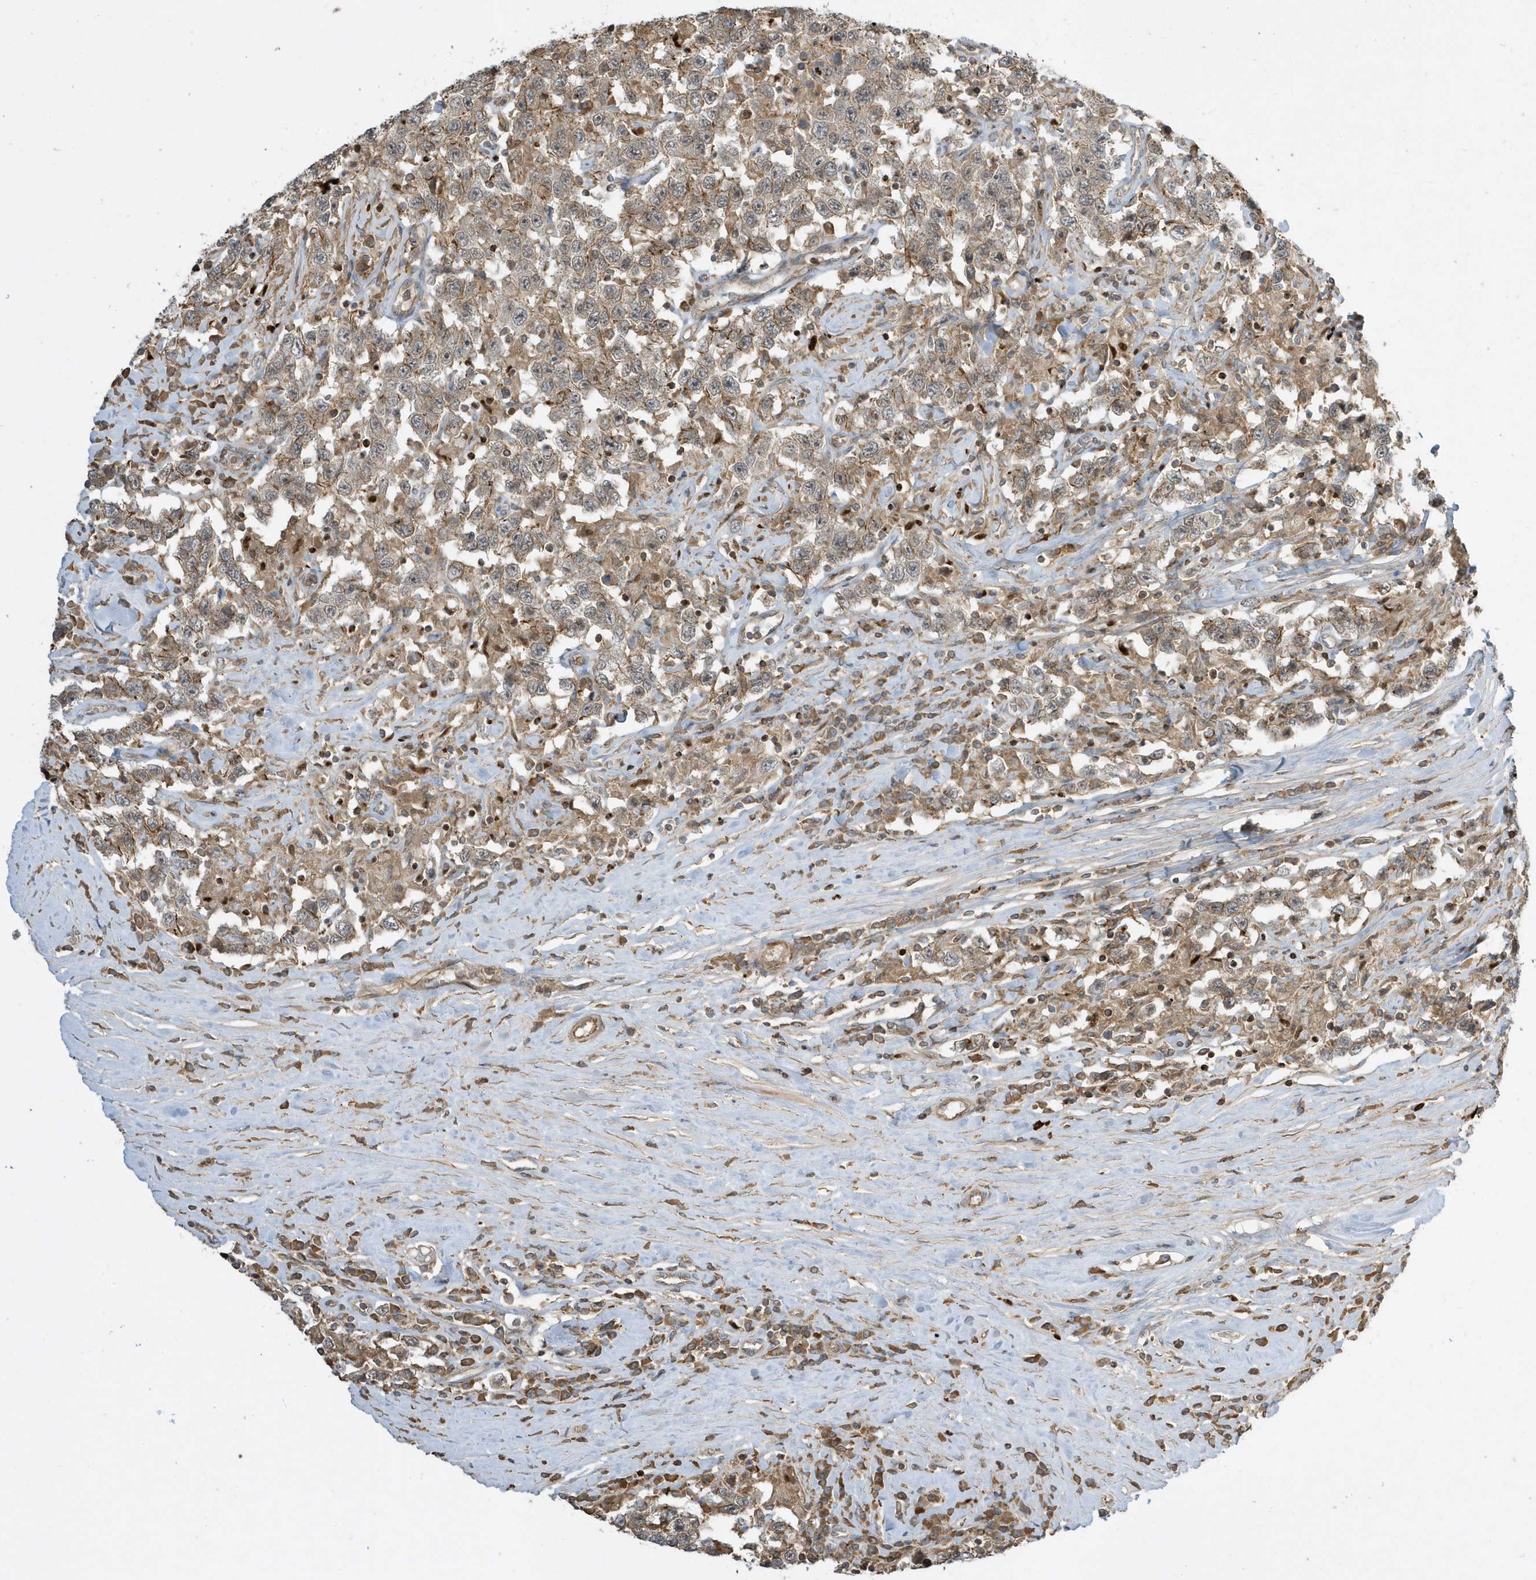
{"staining": {"intensity": "moderate", "quantity": ">75%", "location": "cytoplasmic/membranous"}, "tissue": "testis cancer", "cell_type": "Tumor cells", "image_type": "cancer", "snomed": [{"axis": "morphology", "description": "Seminoma, NOS"}, {"axis": "topography", "description": "Testis"}], "caption": "Protein expression analysis of human testis seminoma reveals moderate cytoplasmic/membranous positivity in about >75% of tumor cells.", "gene": "ZBTB8A", "patient": {"sex": "male", "age": 41}}